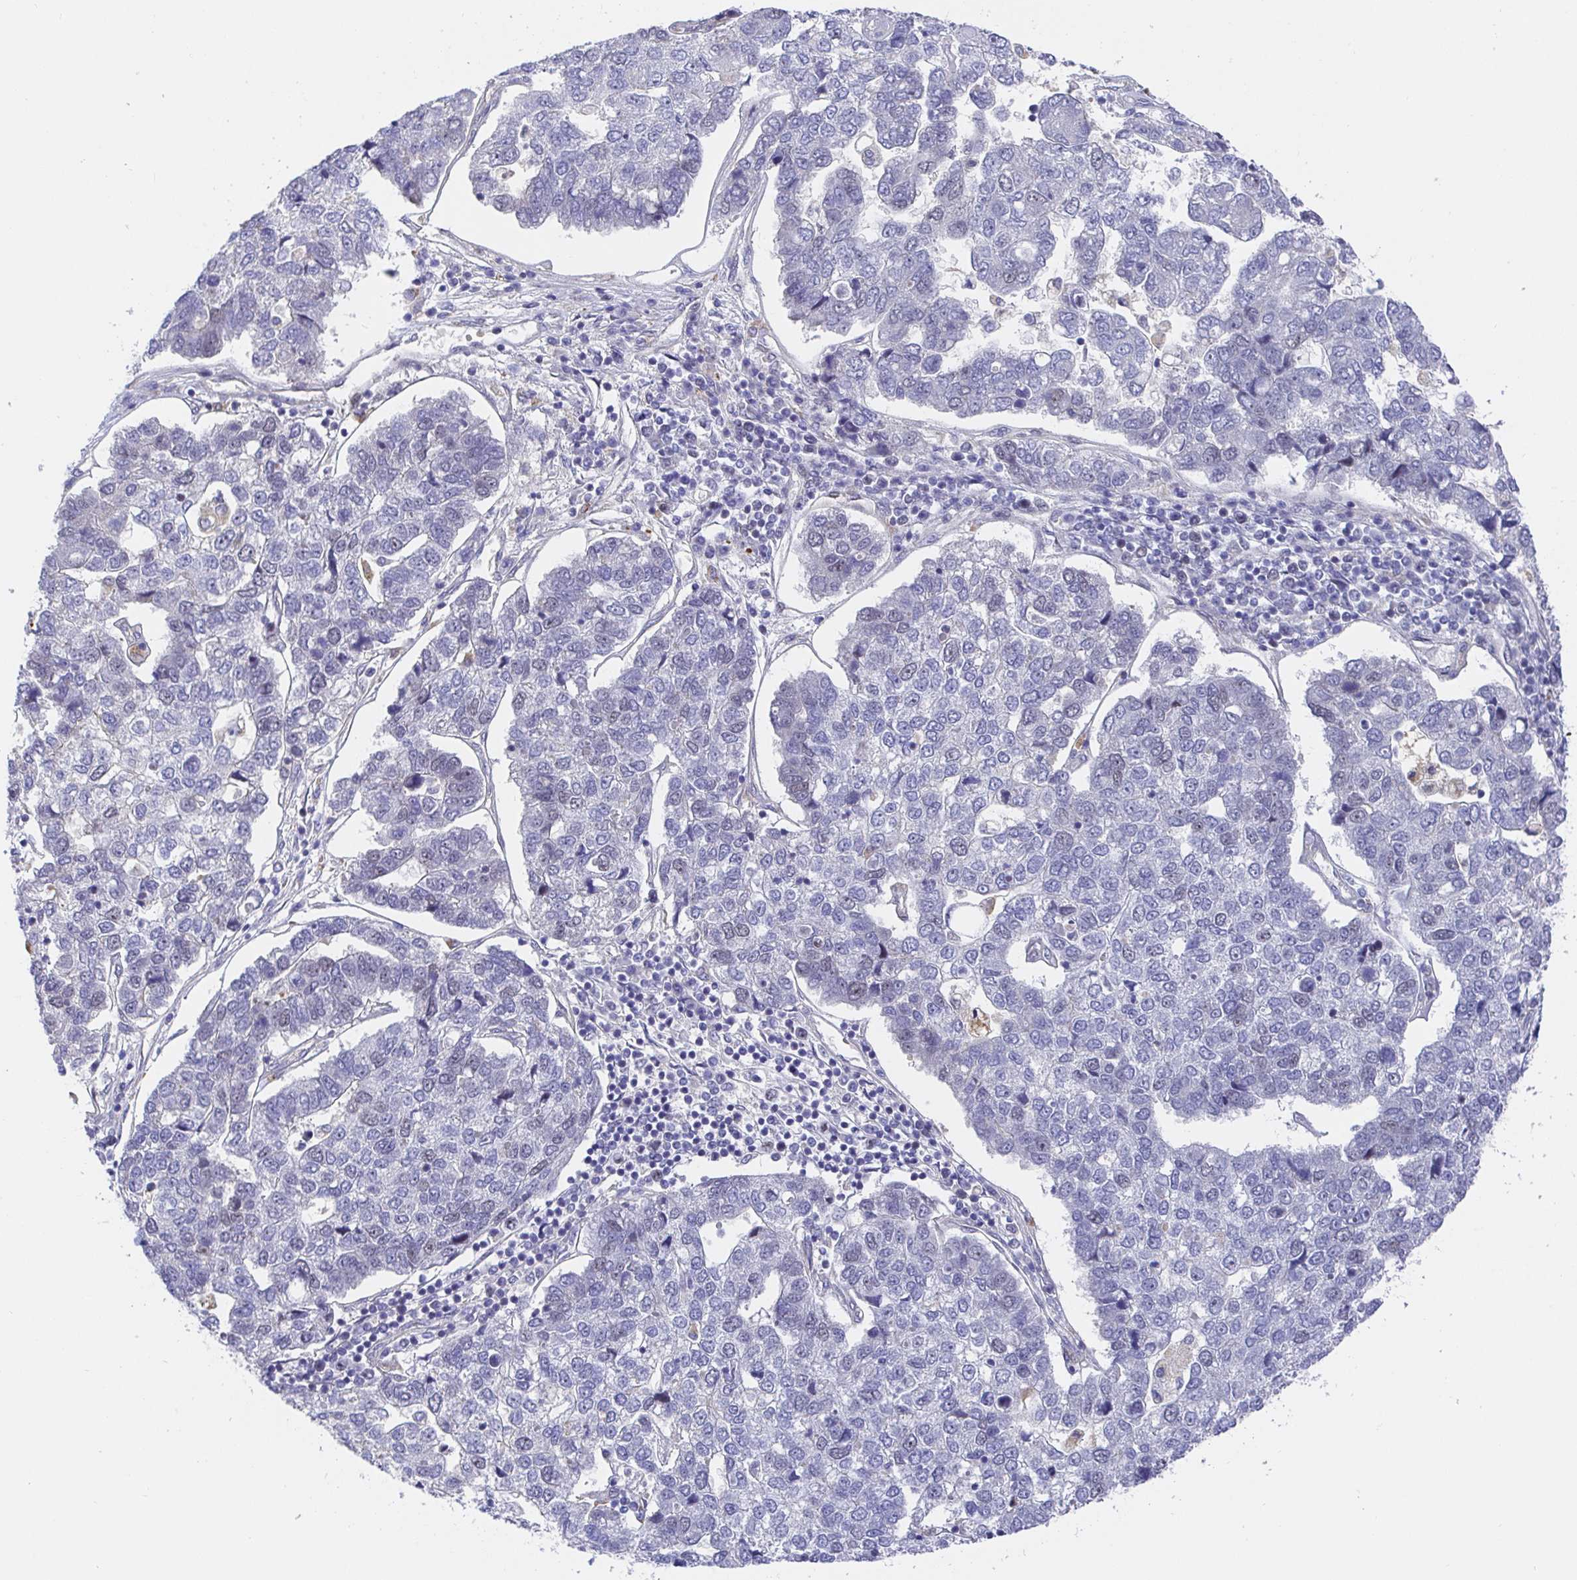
{"staining": {"intensity": "negative", "quantity": "none", "location": "none"}, "tissue": "pancreatic cancer", "cell_type": "Tumor cells", "image_type": "cancer", "snomed": [{"axis": "morphology", "description": "Adenocarcinoma, NOS"}, {"axis": "topography", "description": "Pancreas"}], "caption": "IHC histopathology image of pancreatic cancer (adenocarcinoma) stained for a protein (brown), which reveals no staining in tumor cells. The staining is performed using DAB (3,3'-diaminobenzidine) brown chromogen with nuclei counter-stained in using hematoxylin.", "gene": "TIMELESS", "patient": {"sex": "female", "age": 61}}